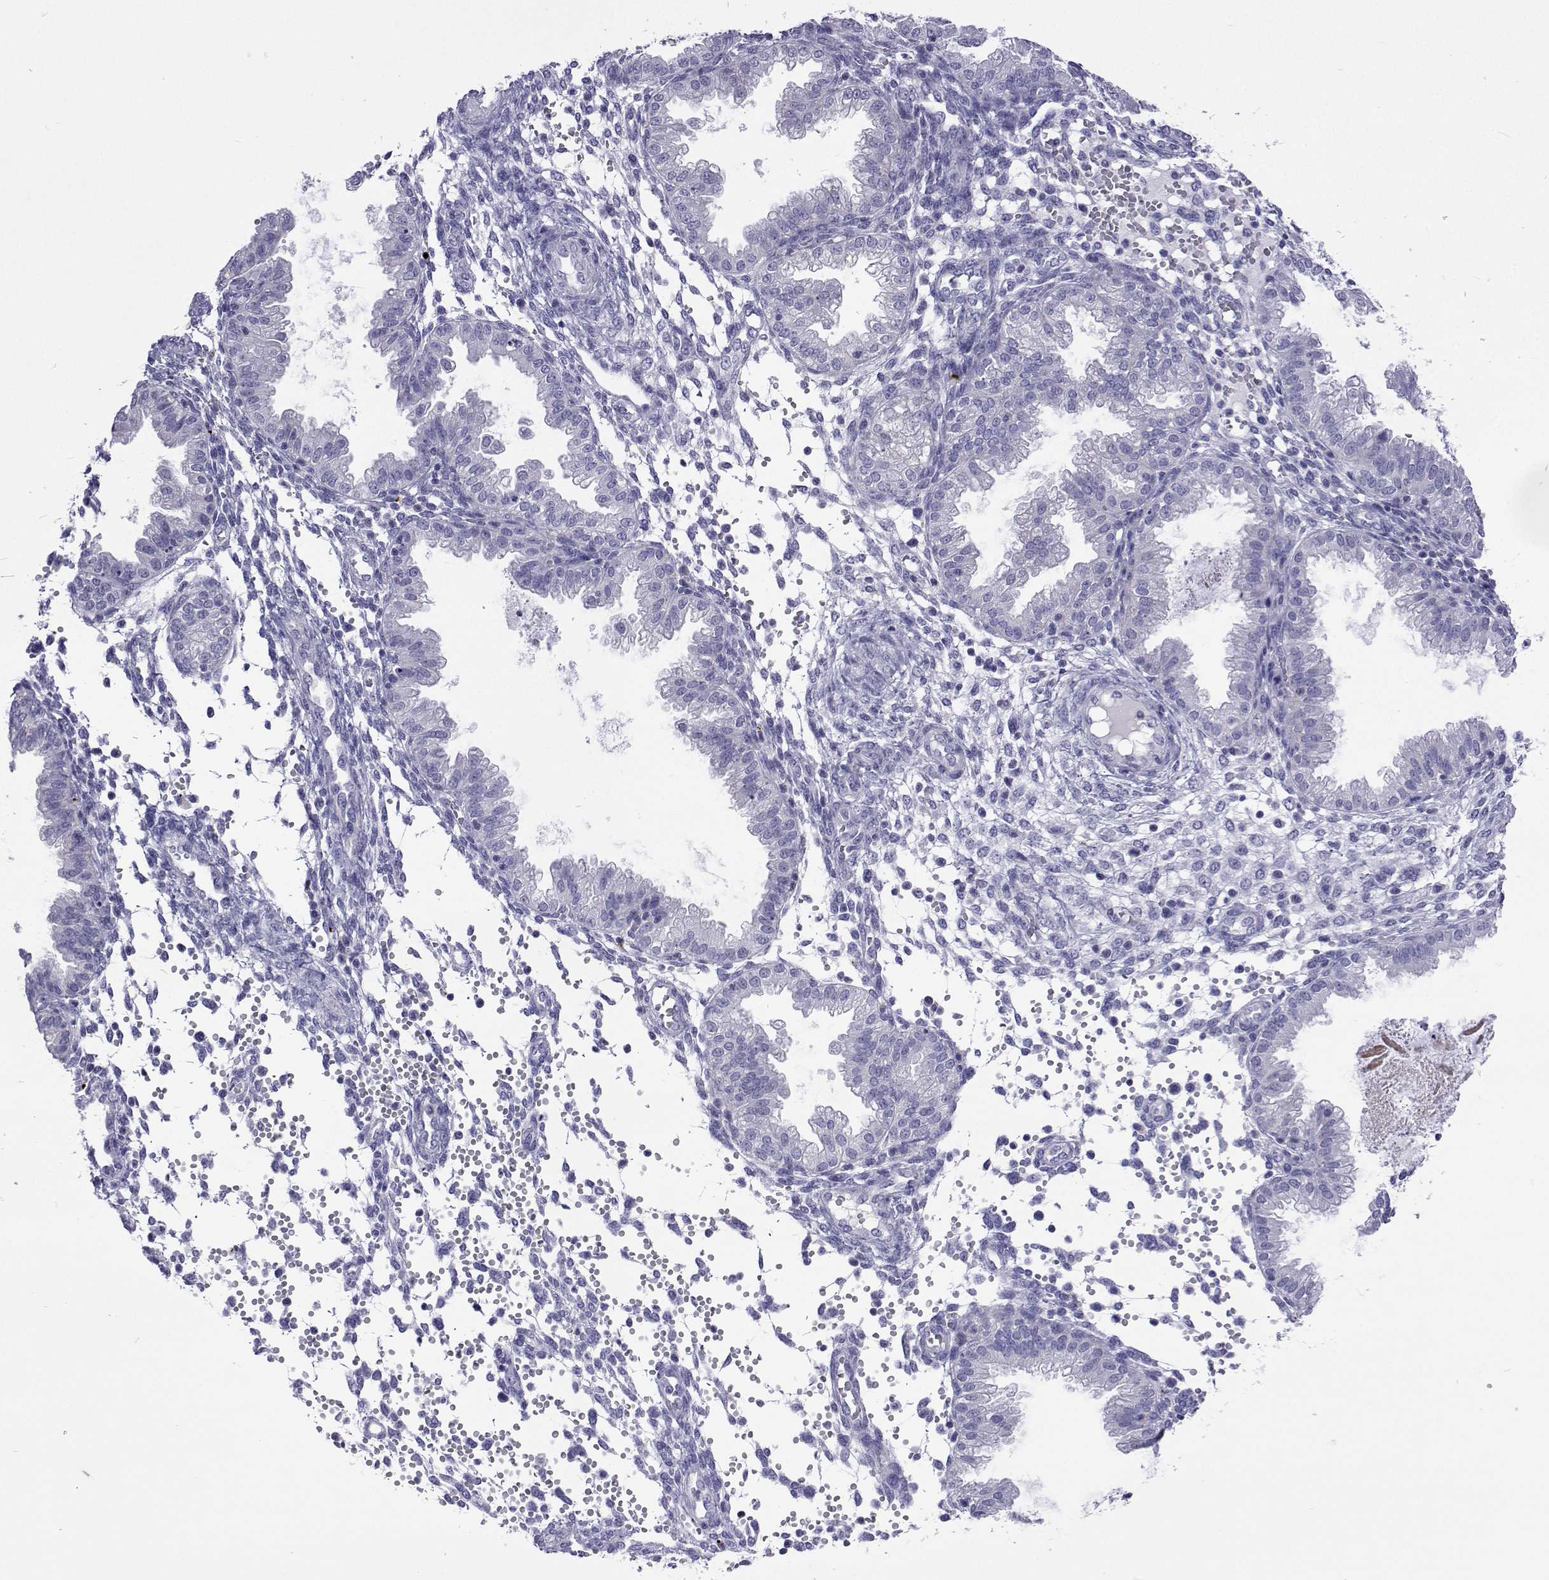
{"staining": {"intensity": "negative", "quantity": "none", "location": "none"}, "tissue": "endometrium", "cell_type": "Cells in endometrial stroma", "image_type": "normal", "snomed": [{"axis": "morphology", "description": "Normal tissue, NOS"}, {"axis": "topography", "description": "Endometrium"}], "caption": "The image exhibits no significant staining in cells in endometrial stroma of endometrium. Nuclei are stained in blue.", "gene": "UMODL1", "patient": {"sex": "female", "age": 33}}